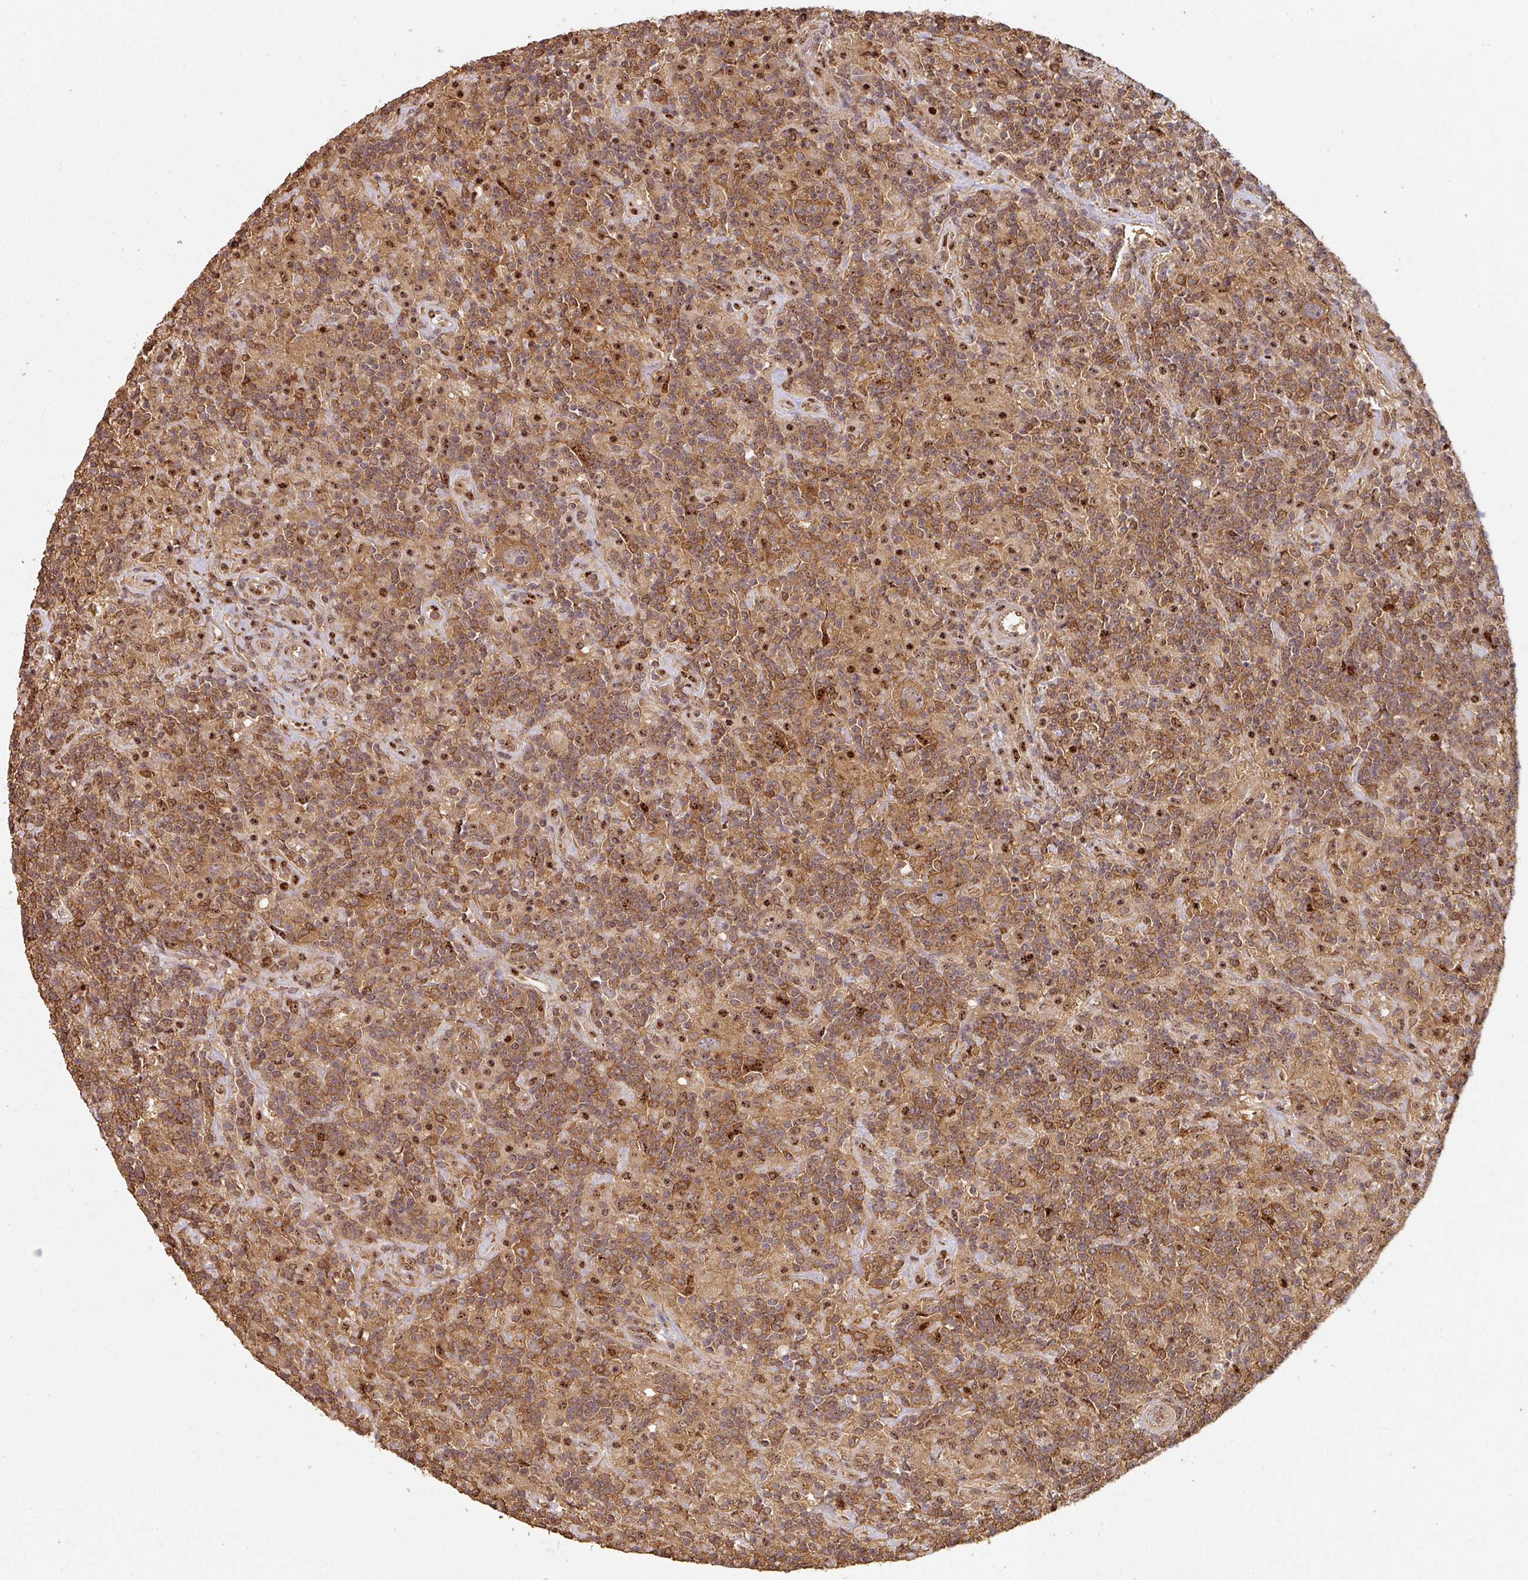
{"staining": {"intensity": "moderate", "quantity": ">75%", "location": "cytoplasmic/membranous,nuclear"}, "tissue": "lymphoma", "cell_type": "Tumor cells", "image_type": "cancer", "snomed": [{"axis": "morphology", "description": "Hodgkin's disease, NOS"}, {"axis": "topography", "description": "Lymph node"}], "caption": "A brown stain highlights moderate cytoplasmic/membranous and nuclear staining of a protein in human Hodgkin's disease tumor cells.", "gene": "ZNF322", "patient": {"sex": "male", "age": 70}}